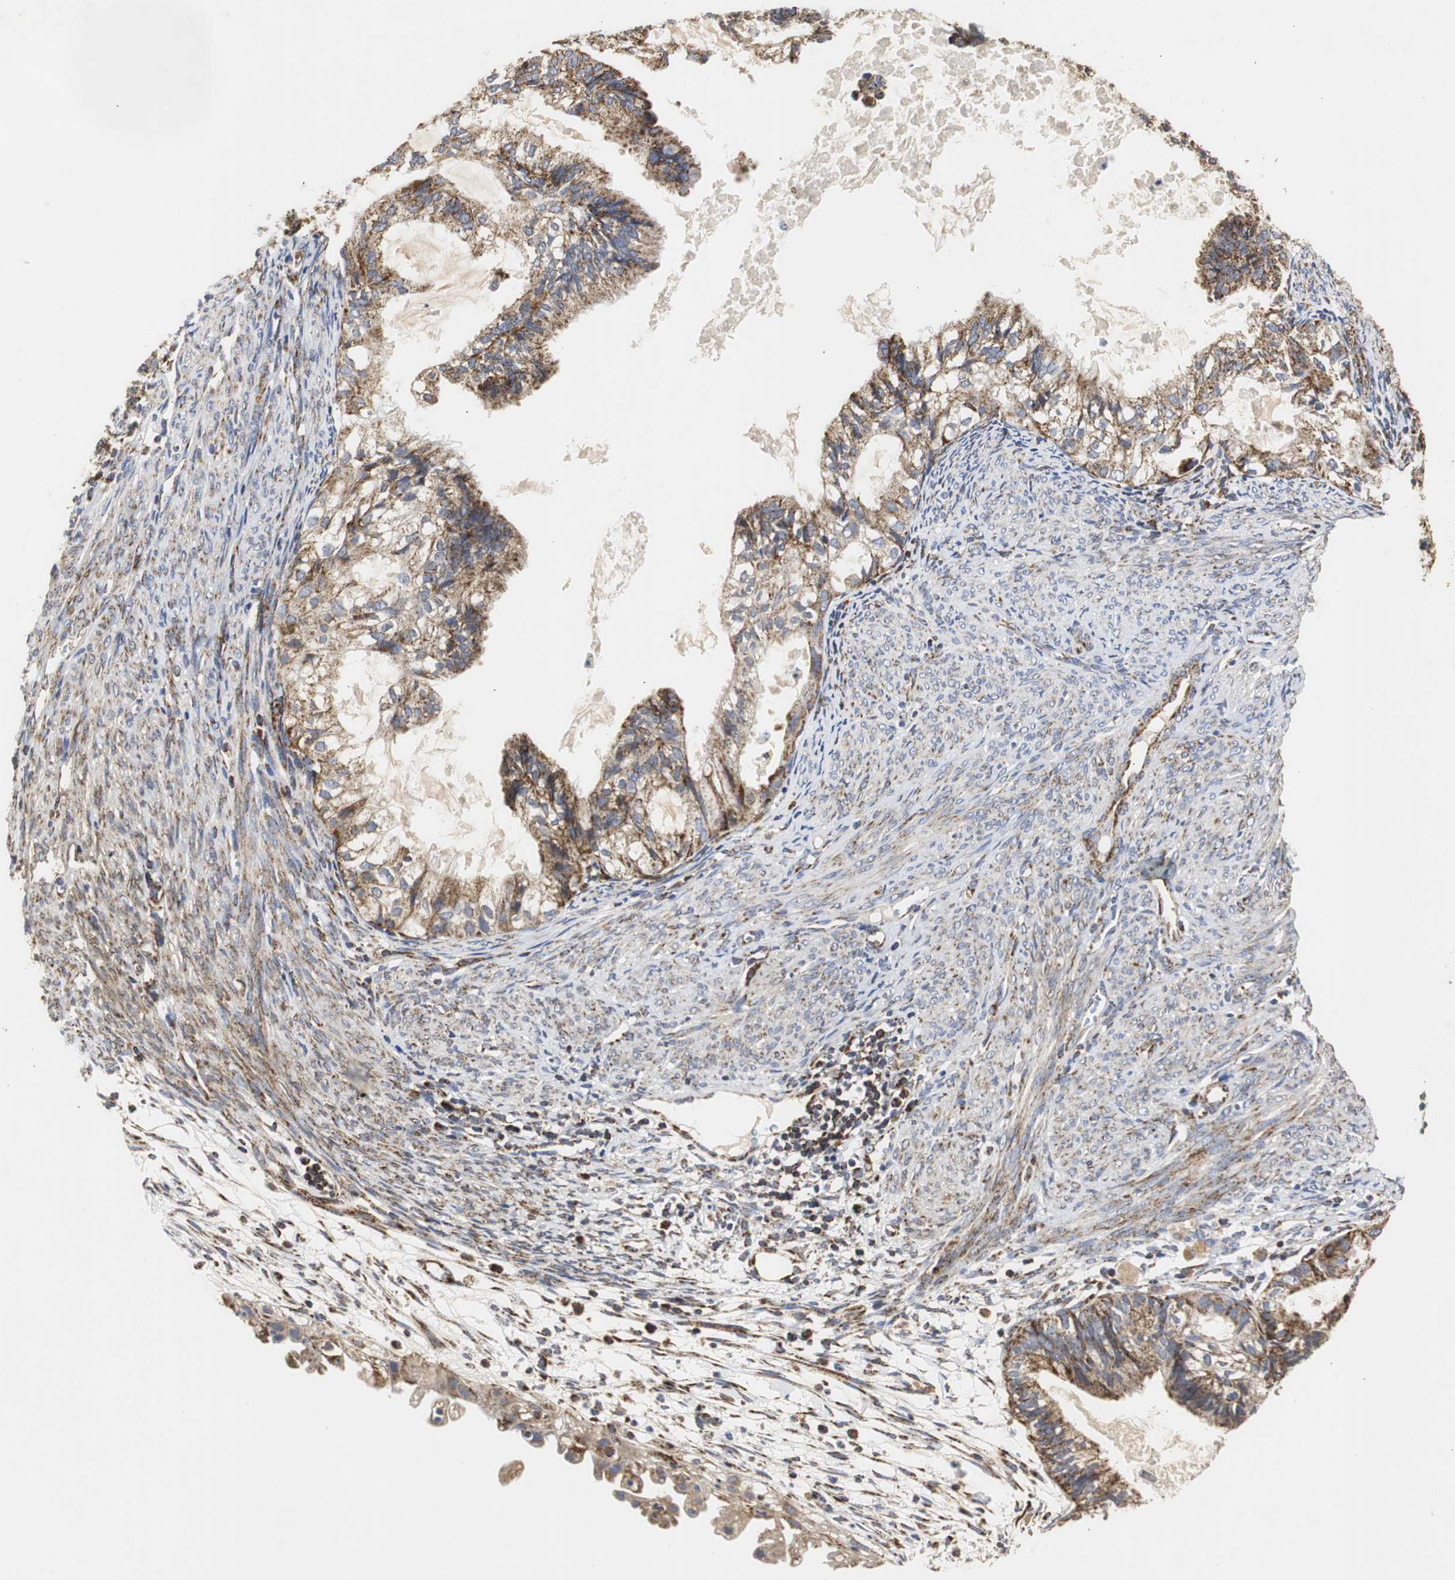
{"staining": {"intensity": "moderate", "quantity": ">75%", "location": "cytoplasmic/membranous"}, "tissue": "cervical cancer", "cell_type": "Tumor cells", "image_type": "cancer", "snomed": [{"axis": "morphology", "description": "Normal tissue, NOS"}, {"axis": "morphology", "description": "Adenocarcinoma, NOS"}, {"axis": "topography", "description": "Cervix"}, {"axis": "topography", "description": "Endometrium"}], "caption": "Moderate cytoplasmic/membranous staining is present in about >75% of tumor cells in adenocarcinoma (cervical).", "gene": "HSD17B10", "patient": {"sex": "female", "age": 86}}